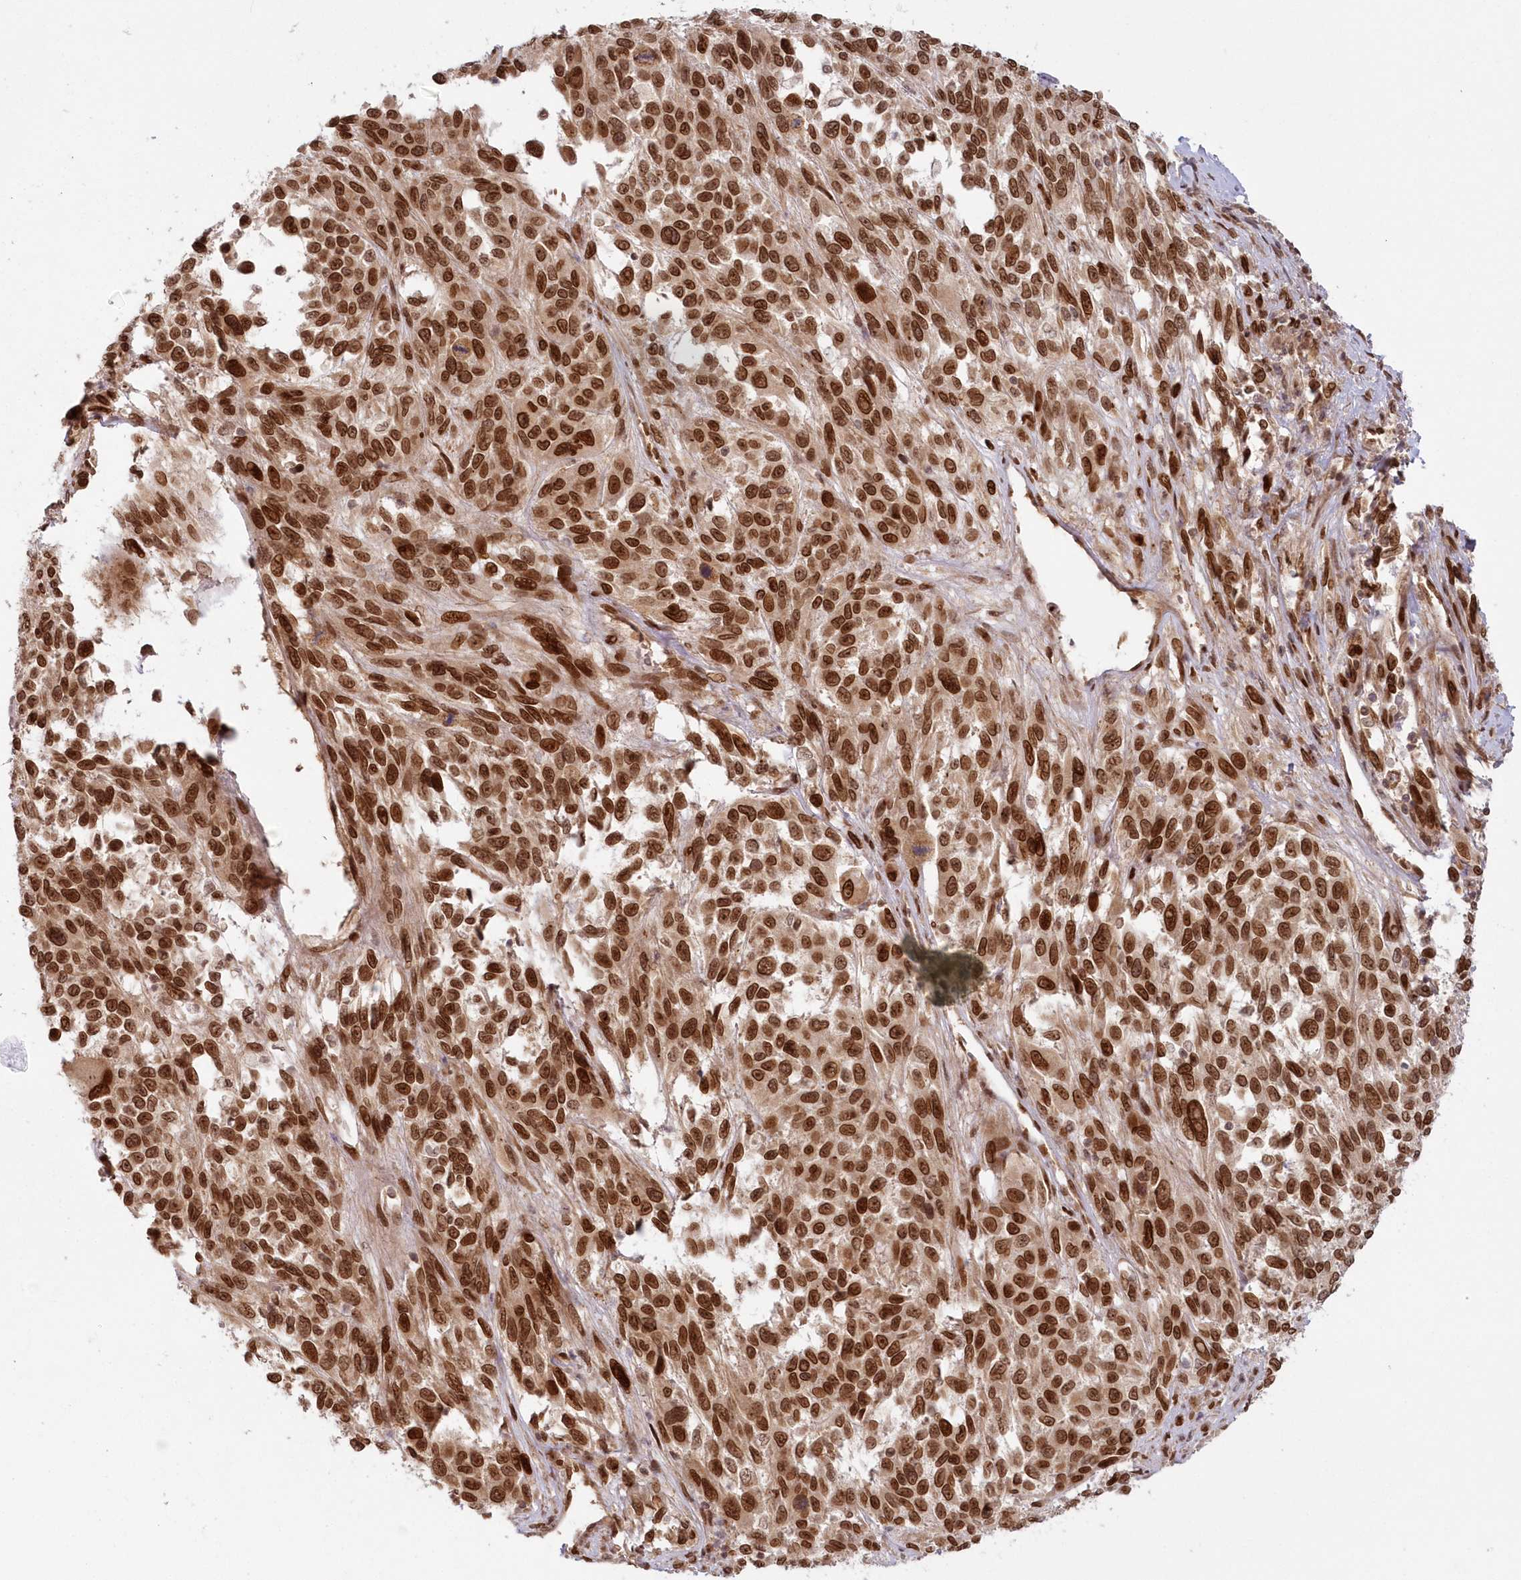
{"staining": {"intensity": "moderate", "quantity": ">75%", "location": "nuclear"}, "tissue": "melanoma", "cell_type": "Tumor cells", "image_type": "cancer", "snomed": [{"axis": "morphology", "description": "Malignant melanoma, Metastatic site"}, {"axis": "topography", "description": "Lymph node"}], "caption": "The immunohistochemical stain highlights moderate nuclear positivity in tumor cells of melanoma tissue. The staining was performed using DAB (3,3'-diaminobenzidine), with brown indicating positive protein expression. Nuclei are stained blue with hematoxylin.", "gene": "TOGARAM2", "patient": {"sex": "male", "age": 61}}